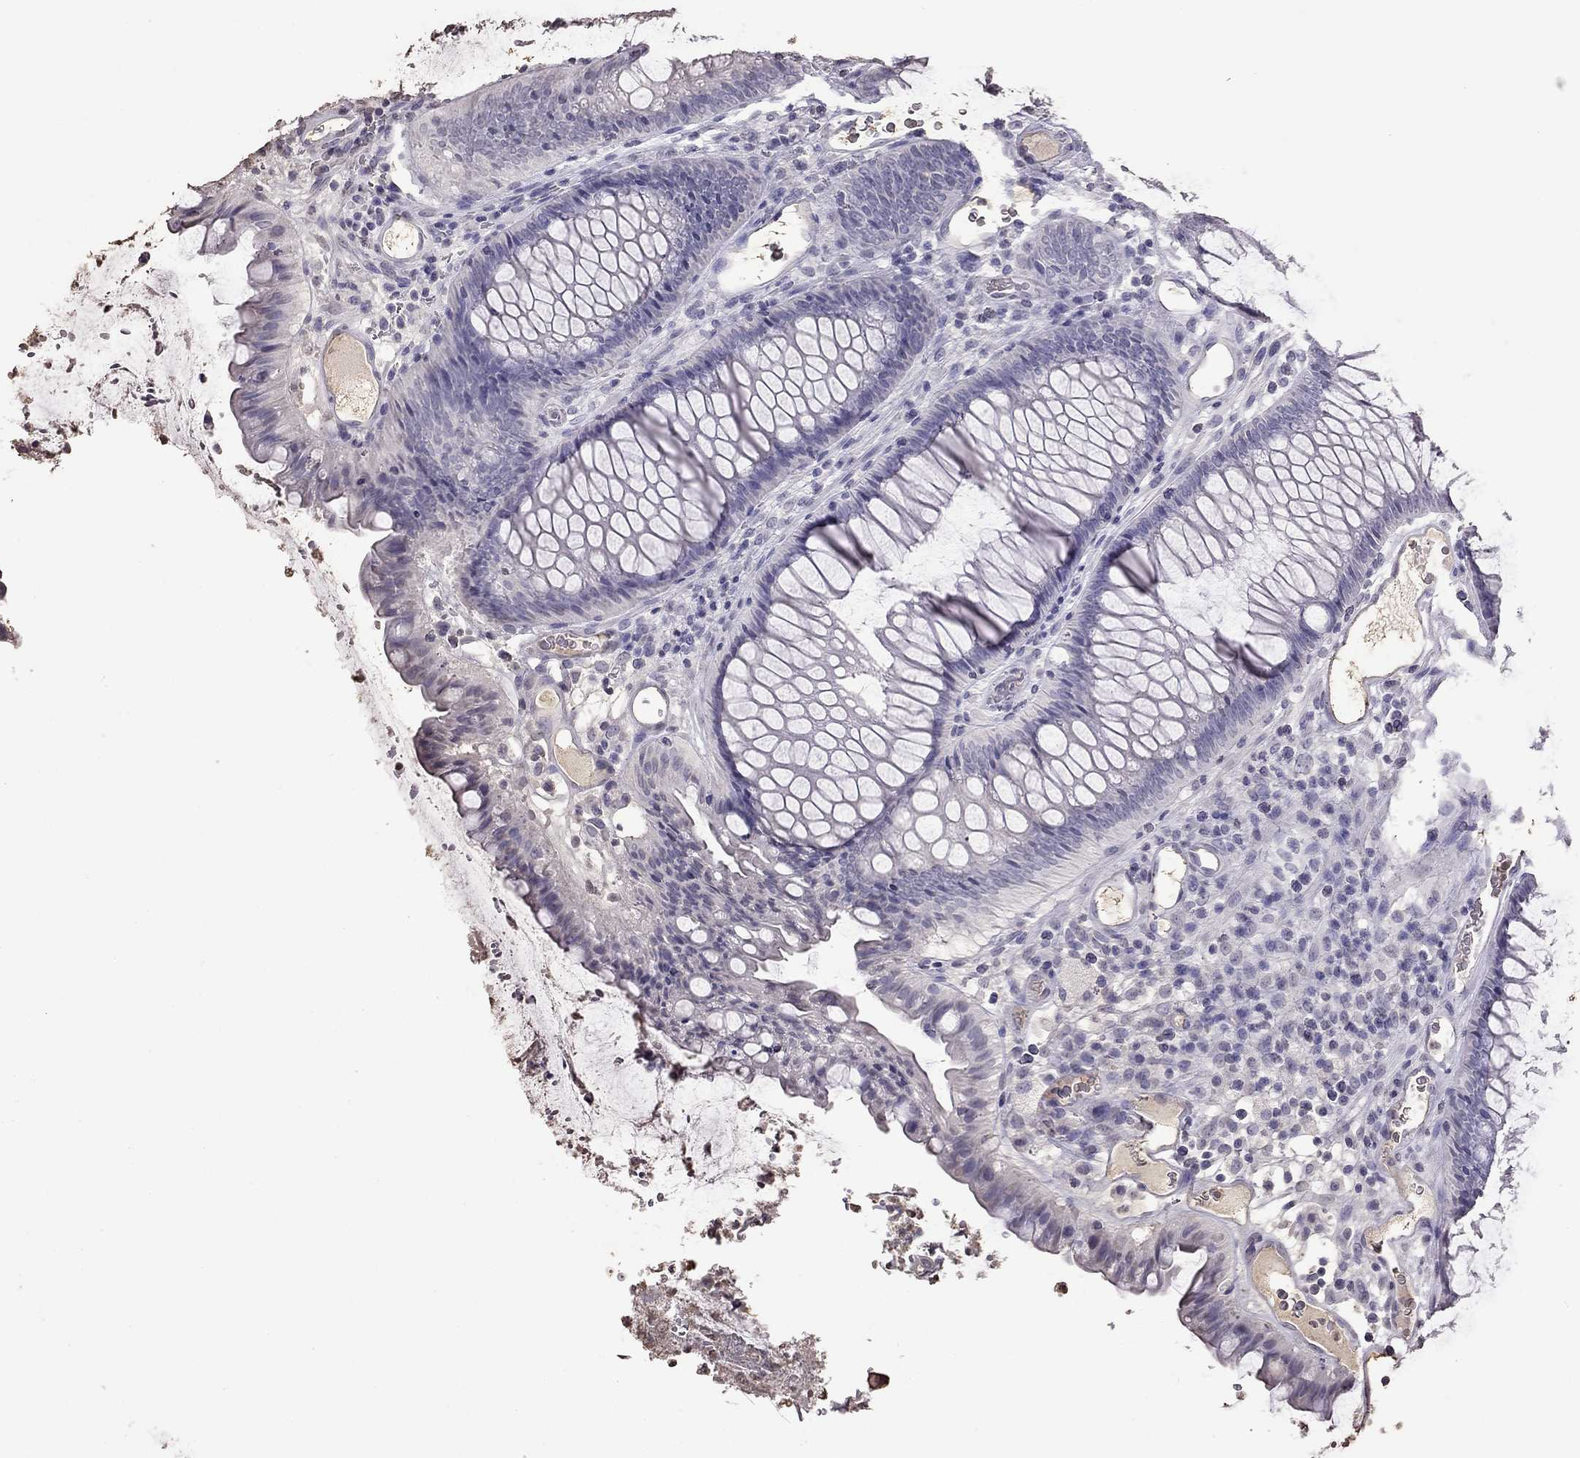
{"staining": {"intensity": "negative", "quantity": "none", "location": "none"}, "tissue": "colorectal cancer", "cell_type": "Tumor cells", "image_type": "cancer", "snomed": [{"axis": "morphology", "description": "Adenocarcinoma, NOS"}, {"axis": "topography", "description": "Colon"}], "caption": "Histopathology image shows no protein positivity in tumor cells of adenocarcinoma (colorectal) tissue. (Brightfield microscopy of DAB (3,3'-diaminobenzidine) IHC at high magnification).", "gene": "SUN3", "patient": {"sex": "female", "age": 67}}